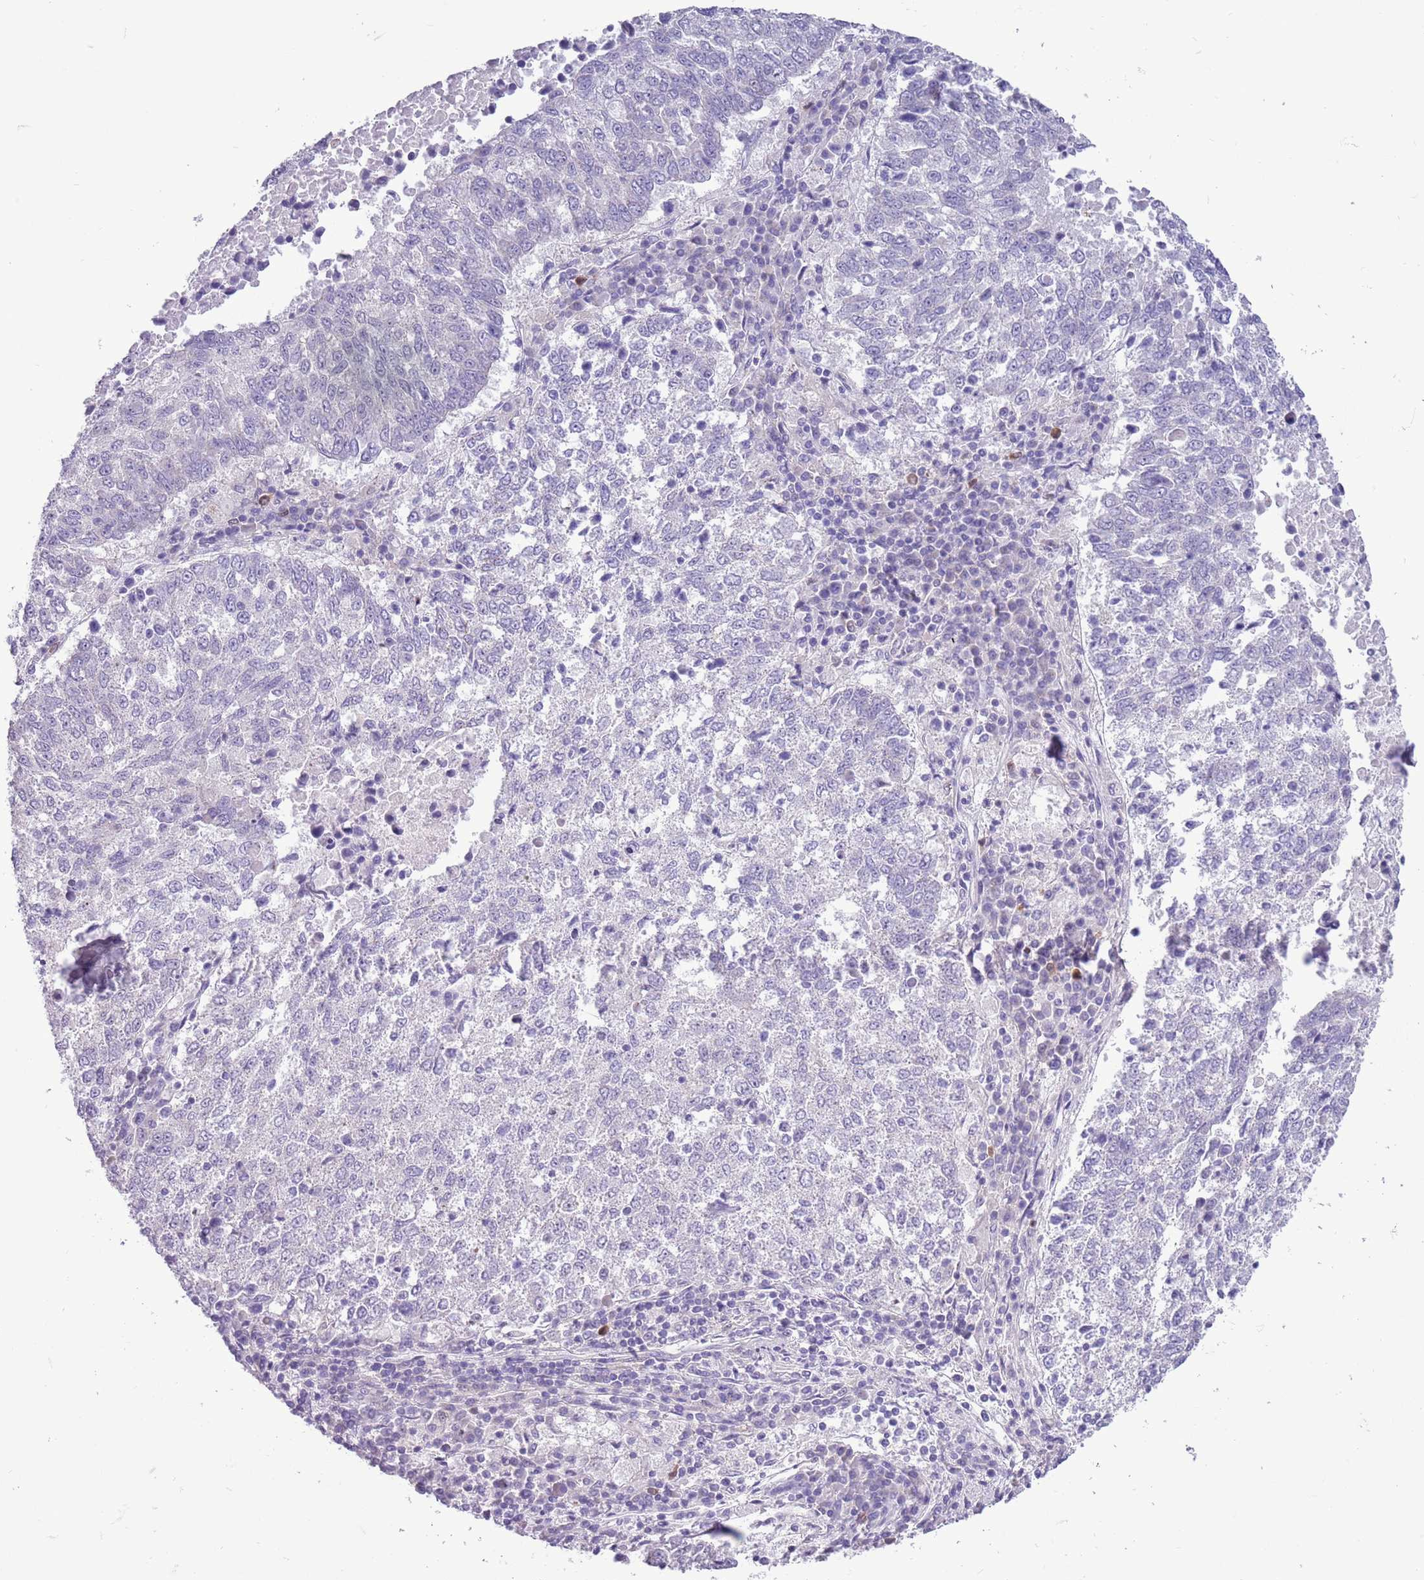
{"staining": {"intensity": "negative", "quantity": "none", "location": "none"}, "tissue": "lung cancer", "cell_type": "Tumor cells", "image_type": "cancer", "snomed": [{"axis": "morphology", "description": "Squamous cell carcinoma, NOS"}, {"axis": "topography", "description": "Lung"}], "caption": "Lung cancer (squamous cell carcinoma) was stained to show a protein in brown. There is no significant staining in tumor cells.", "gene": "PFKFB2", "patient": {"sex": "male", "age": 73}}